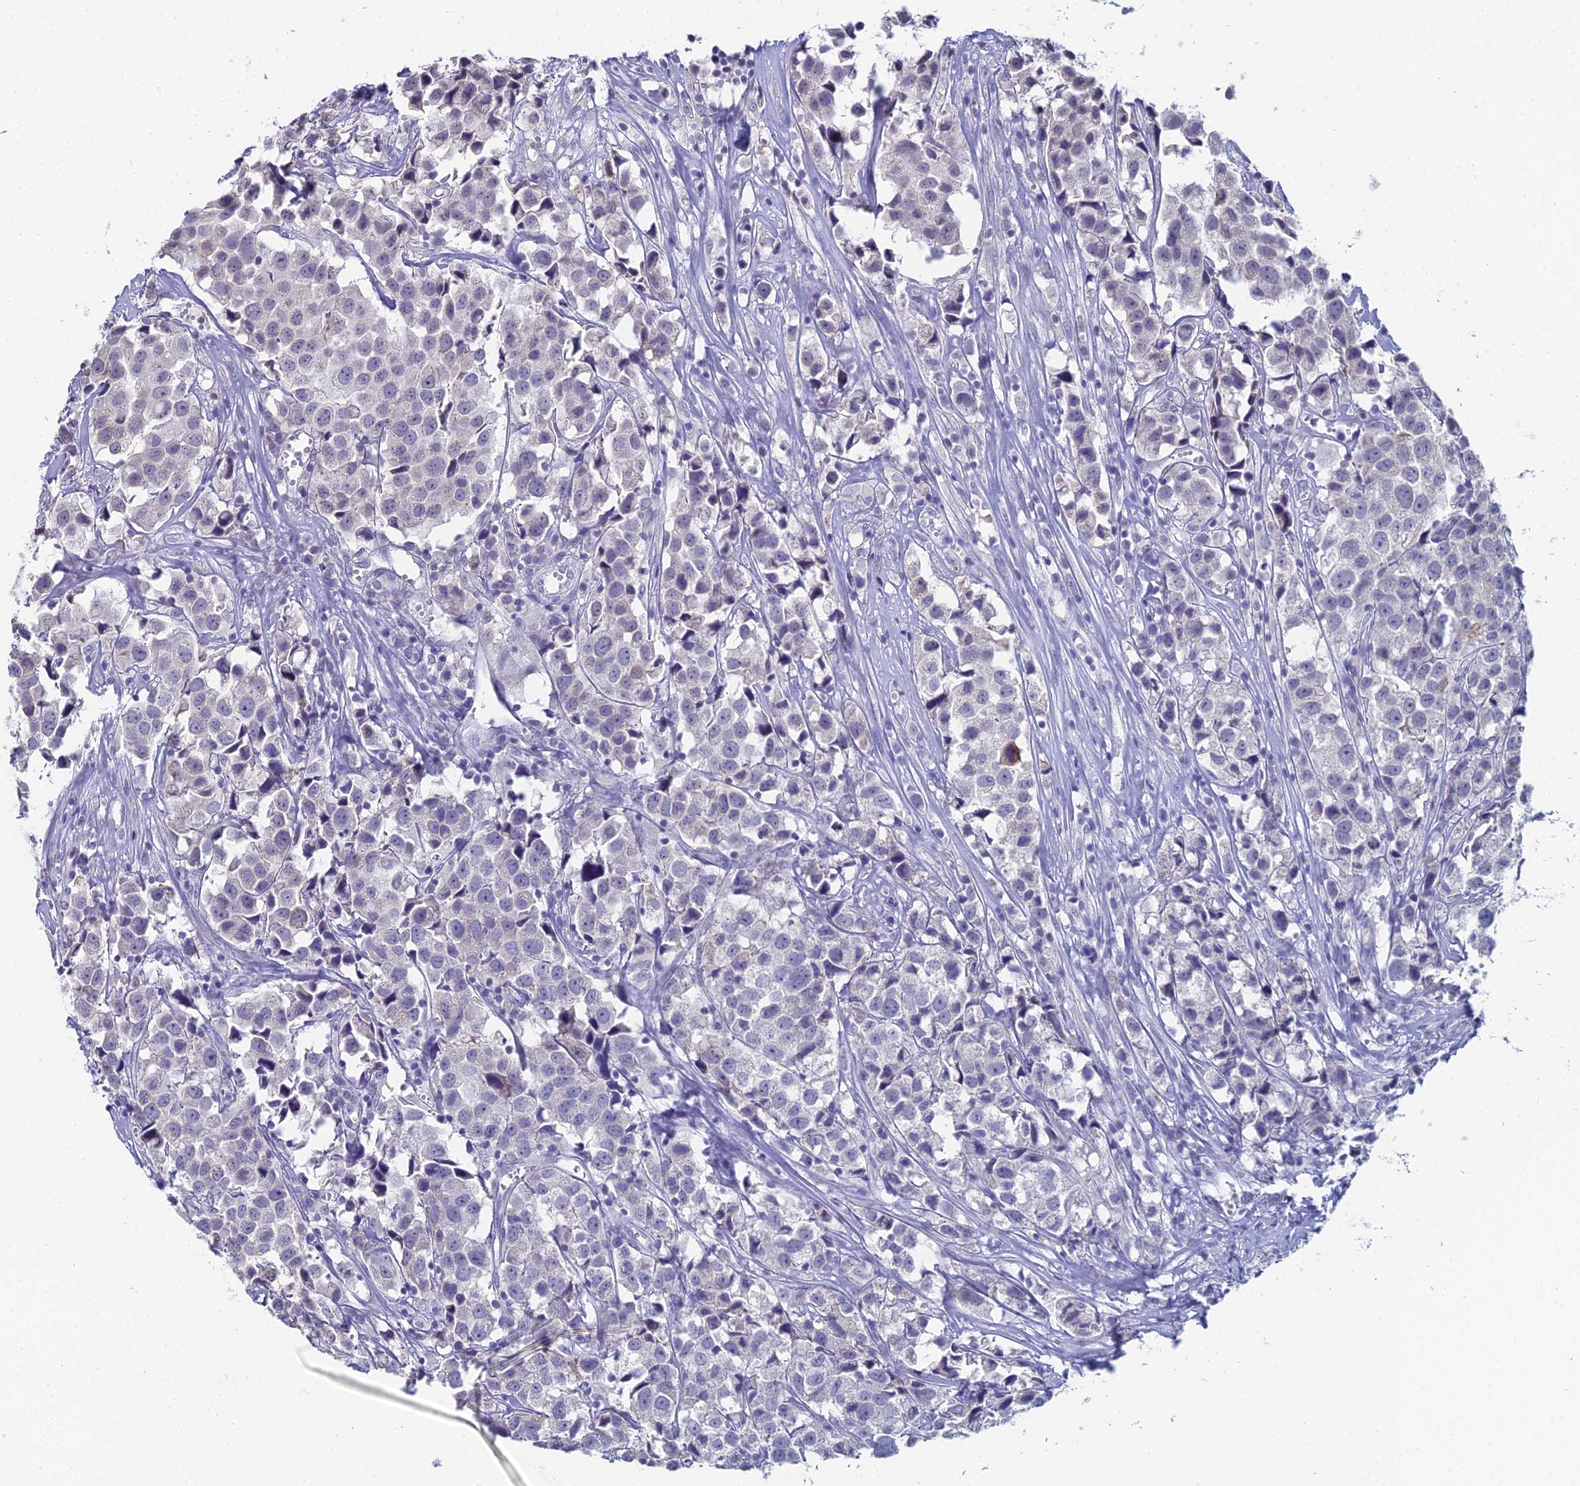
{"staining": {"intensity": "negative", "quantity": "none", "location": "none"}, "tissue": "urothelial cancer", "cell_type": "Tumor cells", "image_type": "cancer", "snomed": [{"axis": "morphology", "description": "Urothelial carcinoma, High grade"}, {"axis": "topography", "description": "Urinary bladder"}], "caption": "The micrograph exhibits no staining of tumor cells in urothelial cancer.", "gene": "PRR22", "patient": {"sex": "female", "age": 75}}